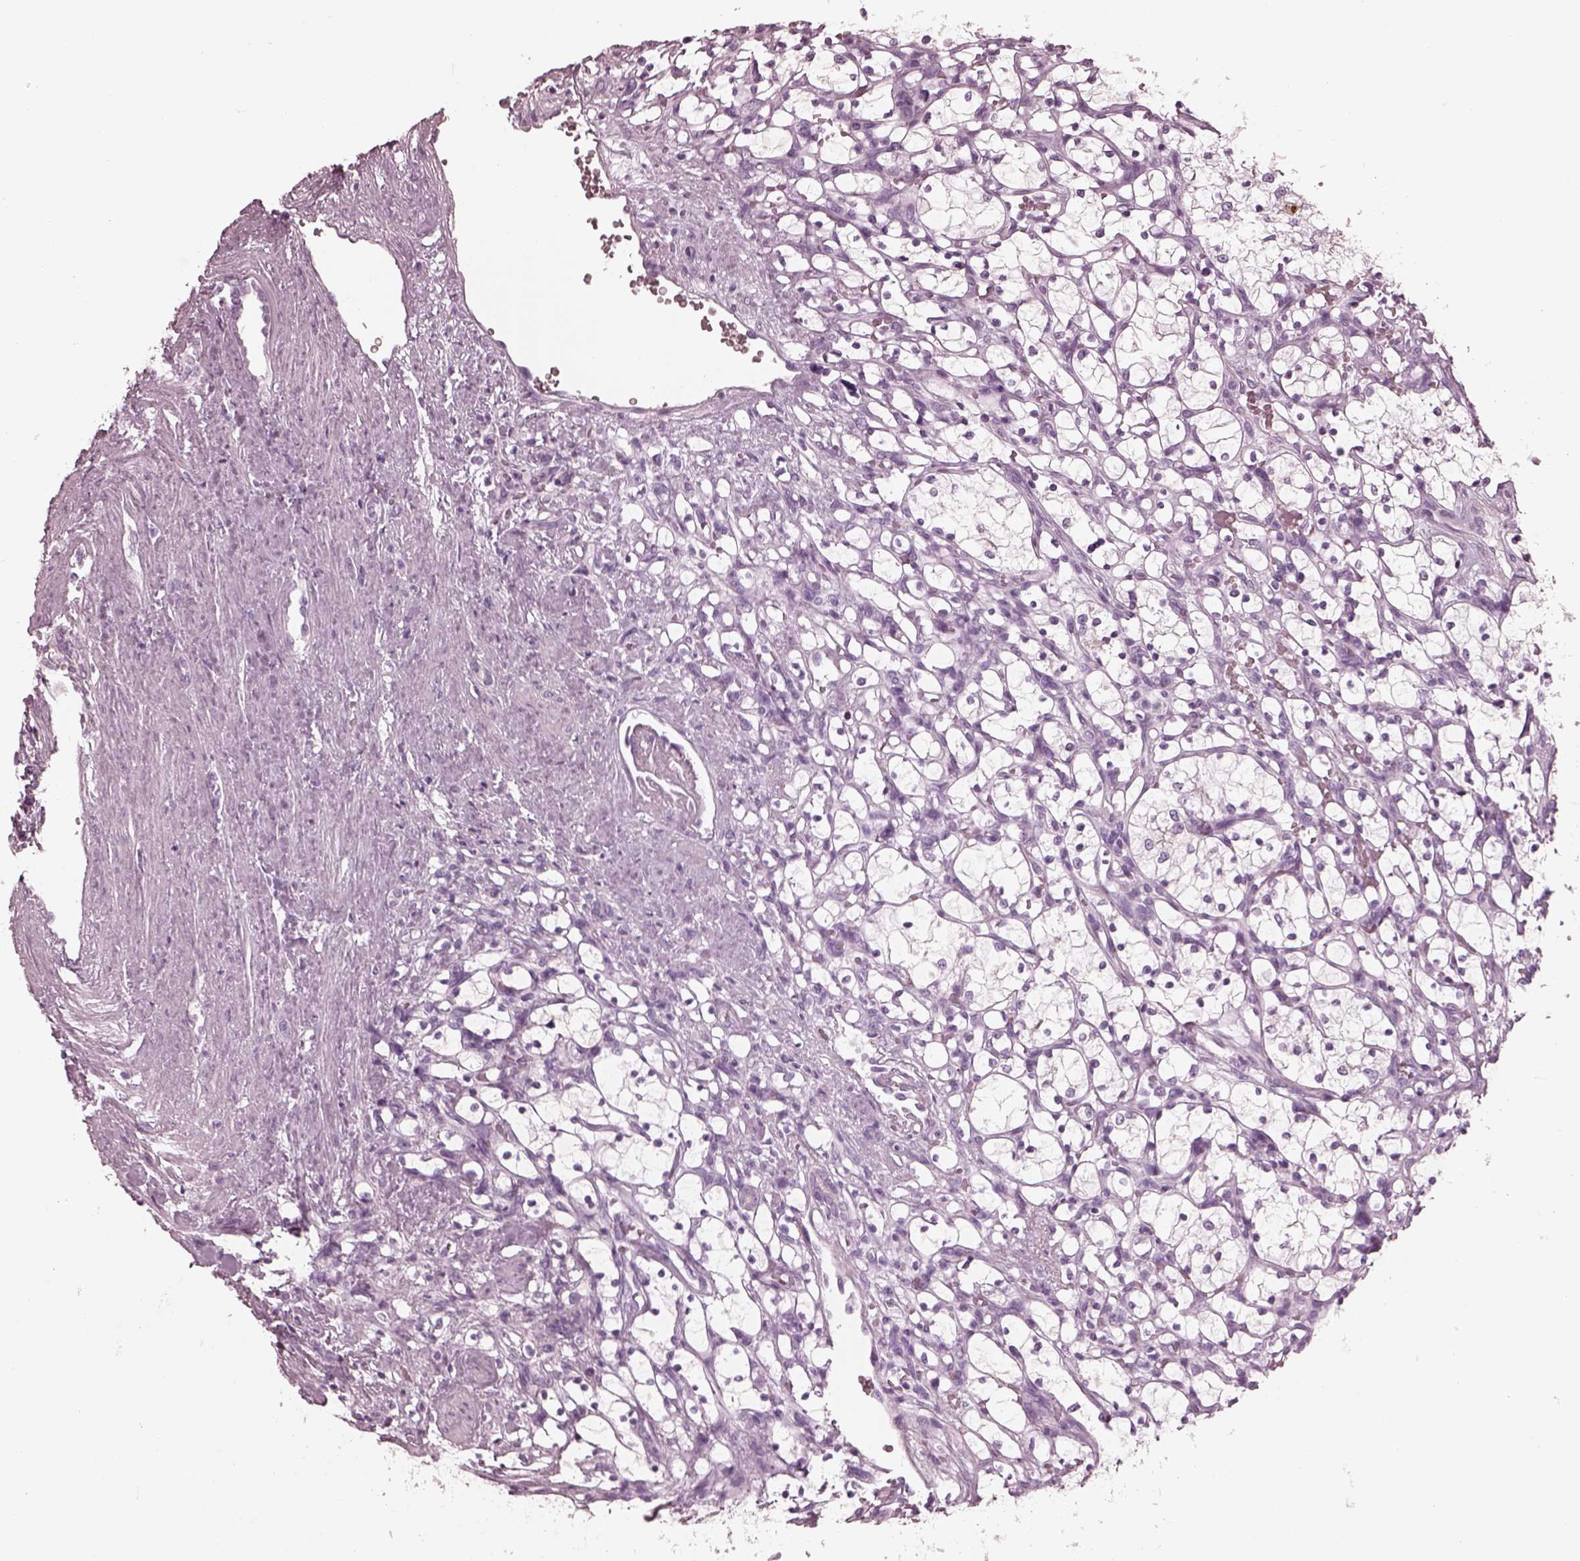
{"staining": {"intensity": "negative", "quantity": "none", "location": "none"}, "tissue": "renal cancer", "cell_type": "Tumor cells", "image_type": "cancer", "snomed": [{"axis": "morphology", "description": "Adenocarcinoma, NOS"}, {"axis": "topography", "description": "Kidney"}], "caption": "Immunohistochemical staining of renal cancer (adenocarcinoma) exhibits no significant staining in tumor cells.", "gene": "FABP9", "patient": {"sex": "female", "age": 69}}